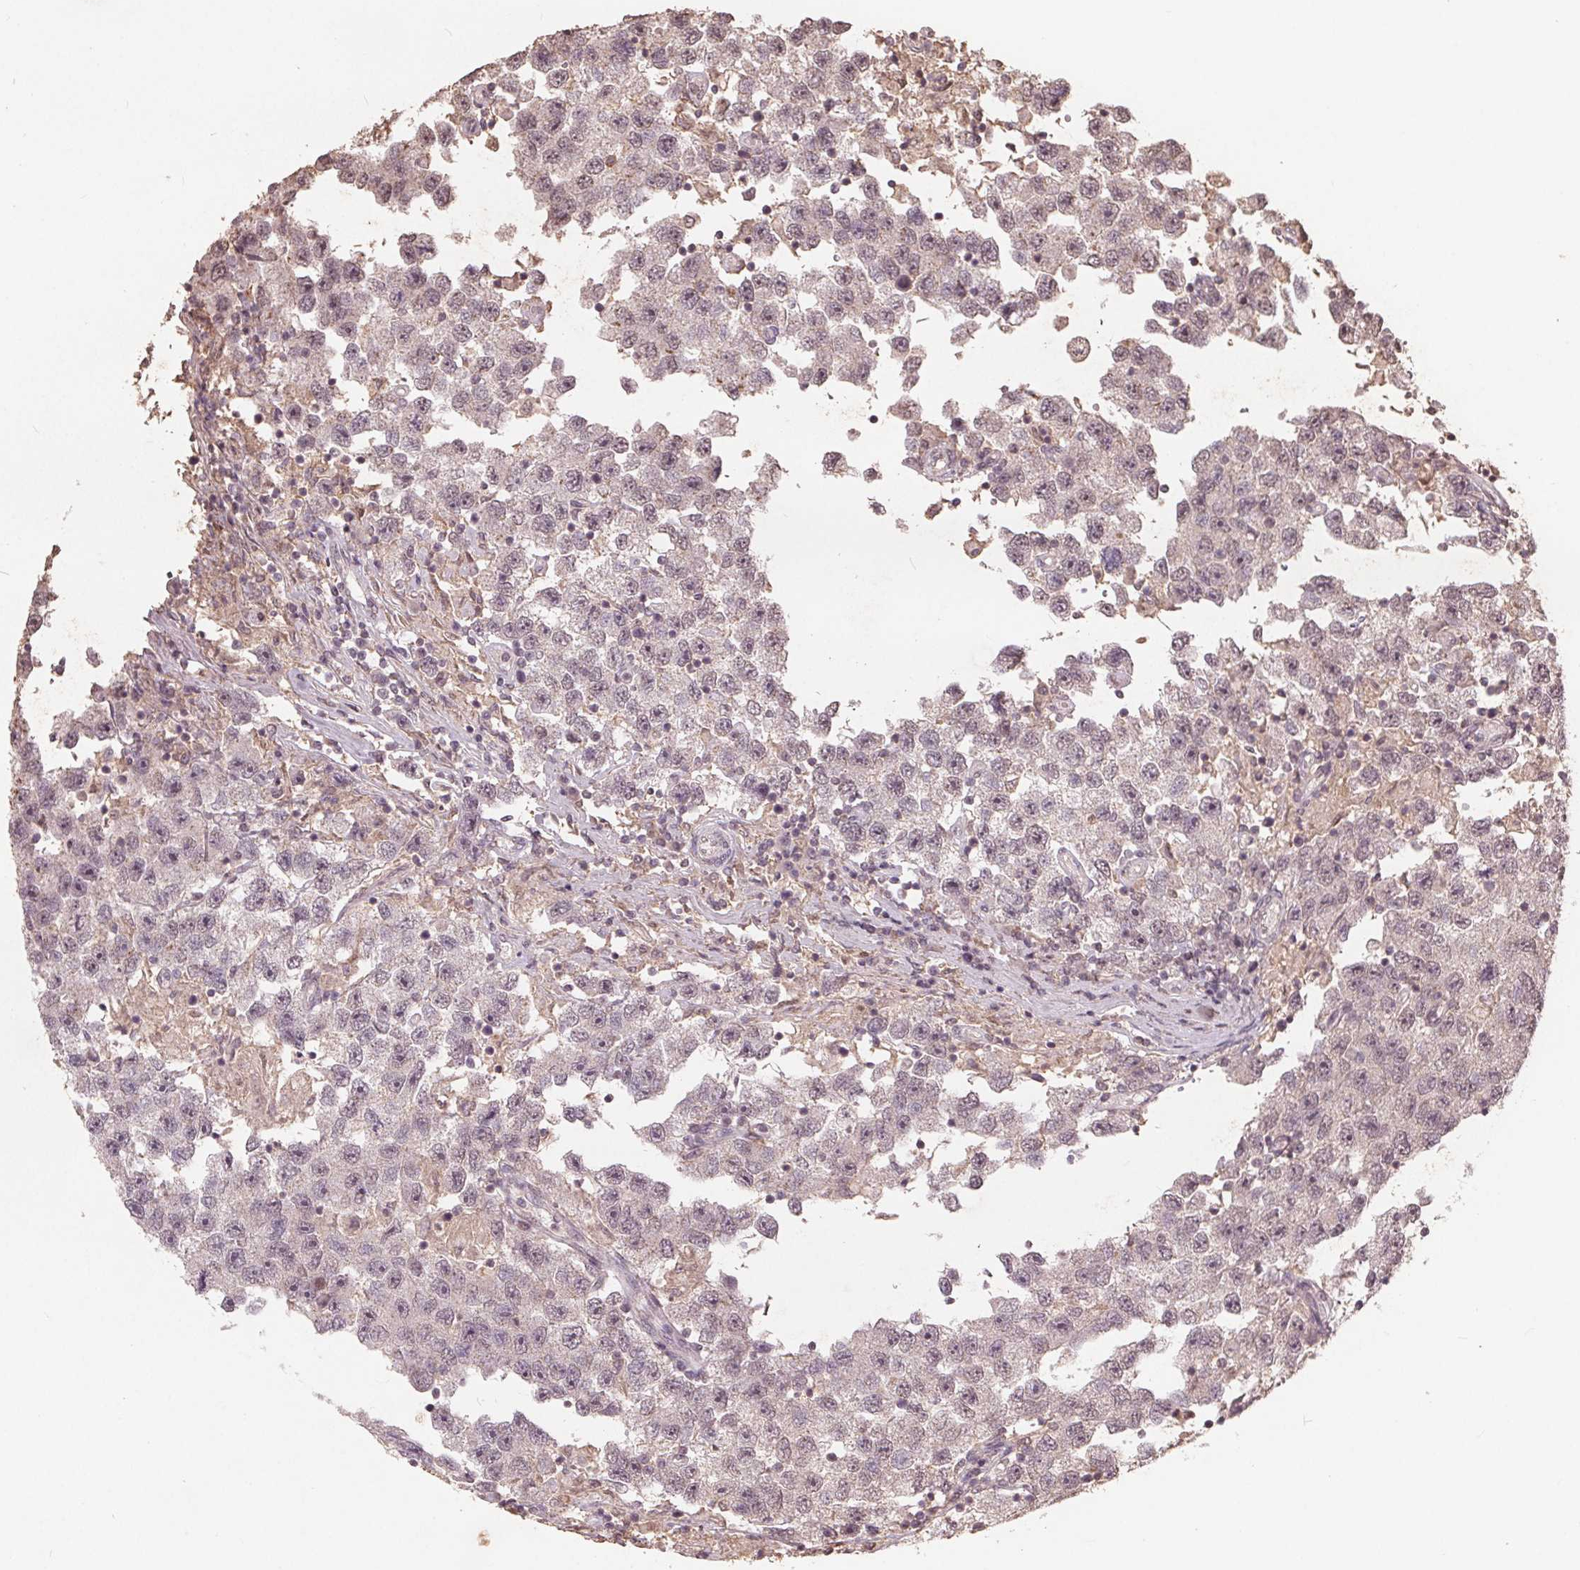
{"staining": {"intensity": "negative", "quantity": "none", "location": "none"}, "tissue": "testis cancer", "cell_type": "Tumor cells", "image_type": "cancer", "snomed": [{"axis": "morphology", "description": "Seminoma, NOS"}, {"axis": "topography", "description": "Testis"}], "caption": "Seminoma (testis) was stained to show a protein in brown. There is no significant expression in tumor cells.", "gene": "DSG3", "patient": {"sex": "male", "age": 26}}